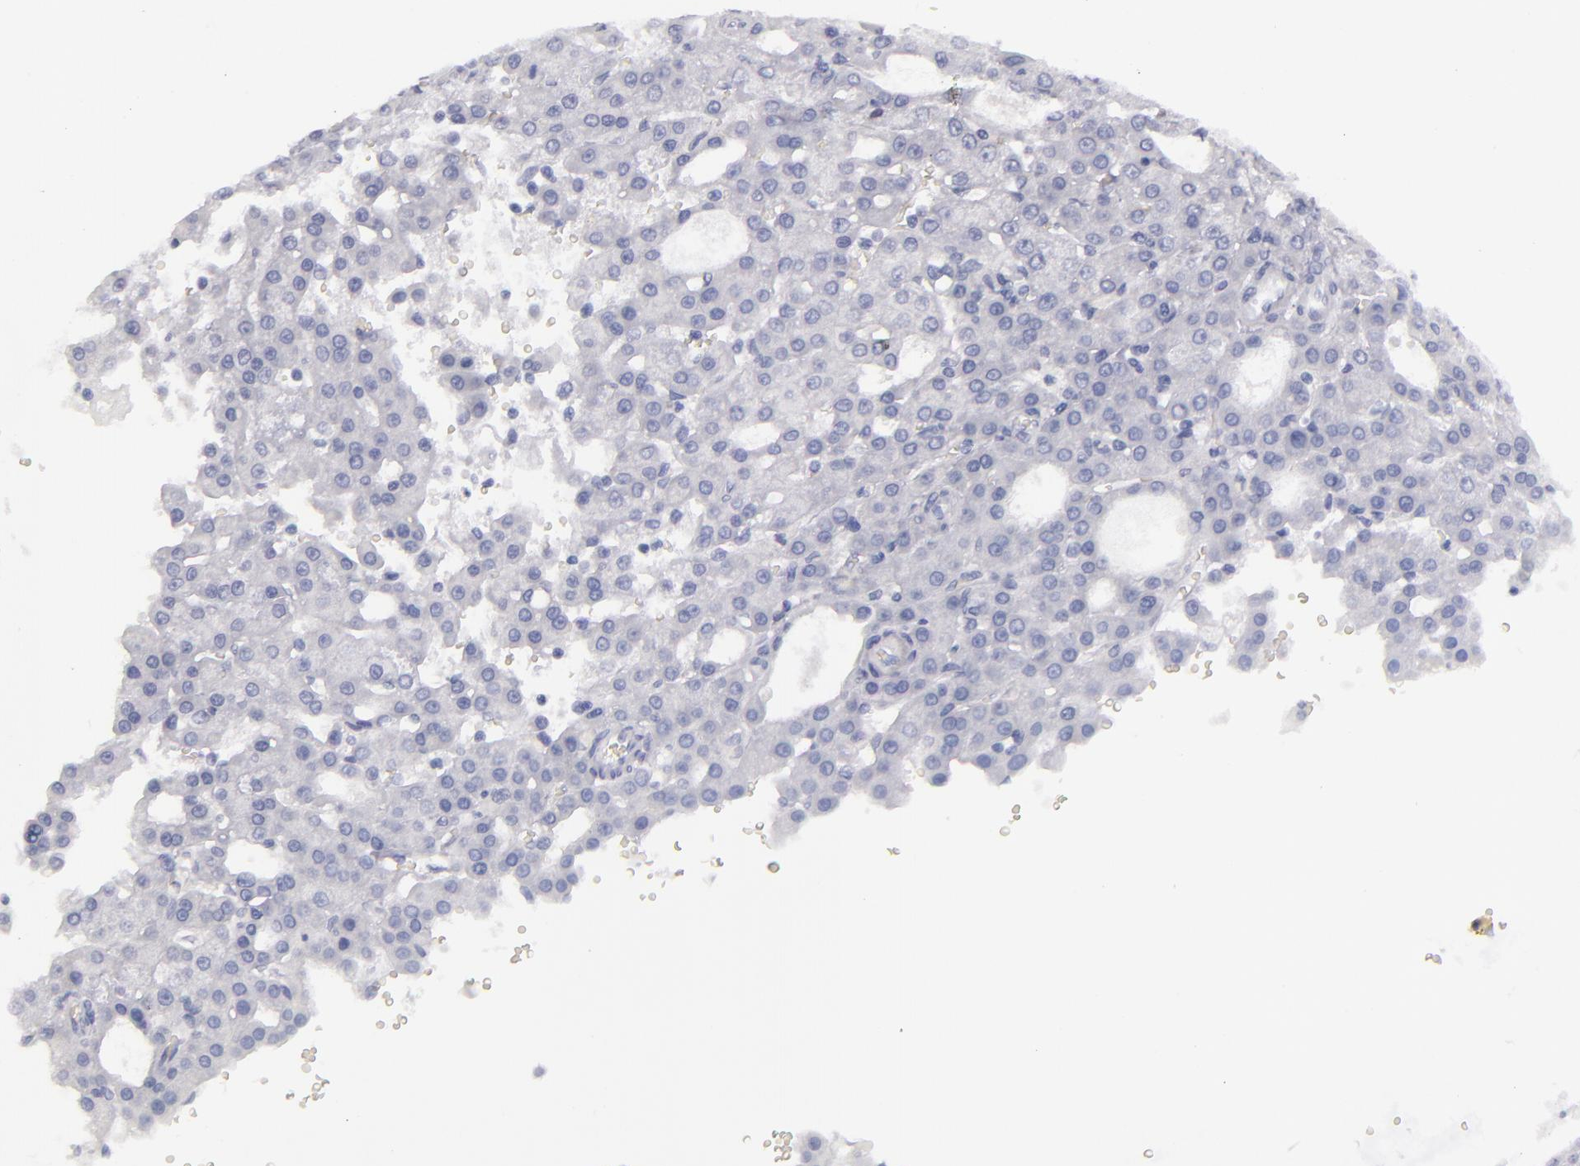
{"staining": {"intensity": "weak", "quantity": "<25%", "location": "cytoplasmic/membranous"}, "tissue": "liver cancer", "cell_type": "Tumor cells", "image_type": "cancer", "snomed": [{"axis": "morphology", "description": "Carcinoma, Hepatocellular, NOS"}, {"axis": "topography", "description": "Liver"}], "caption": "Immunohistochemistry photomicrograph of neoplastic tissue: liver hepatocellular carcinoma stained with DAB demonstrates no significant protein positivity in tumor cells.", "gene": "SLC9A3R1", "patient": {"sex": "male", "age": 47}}